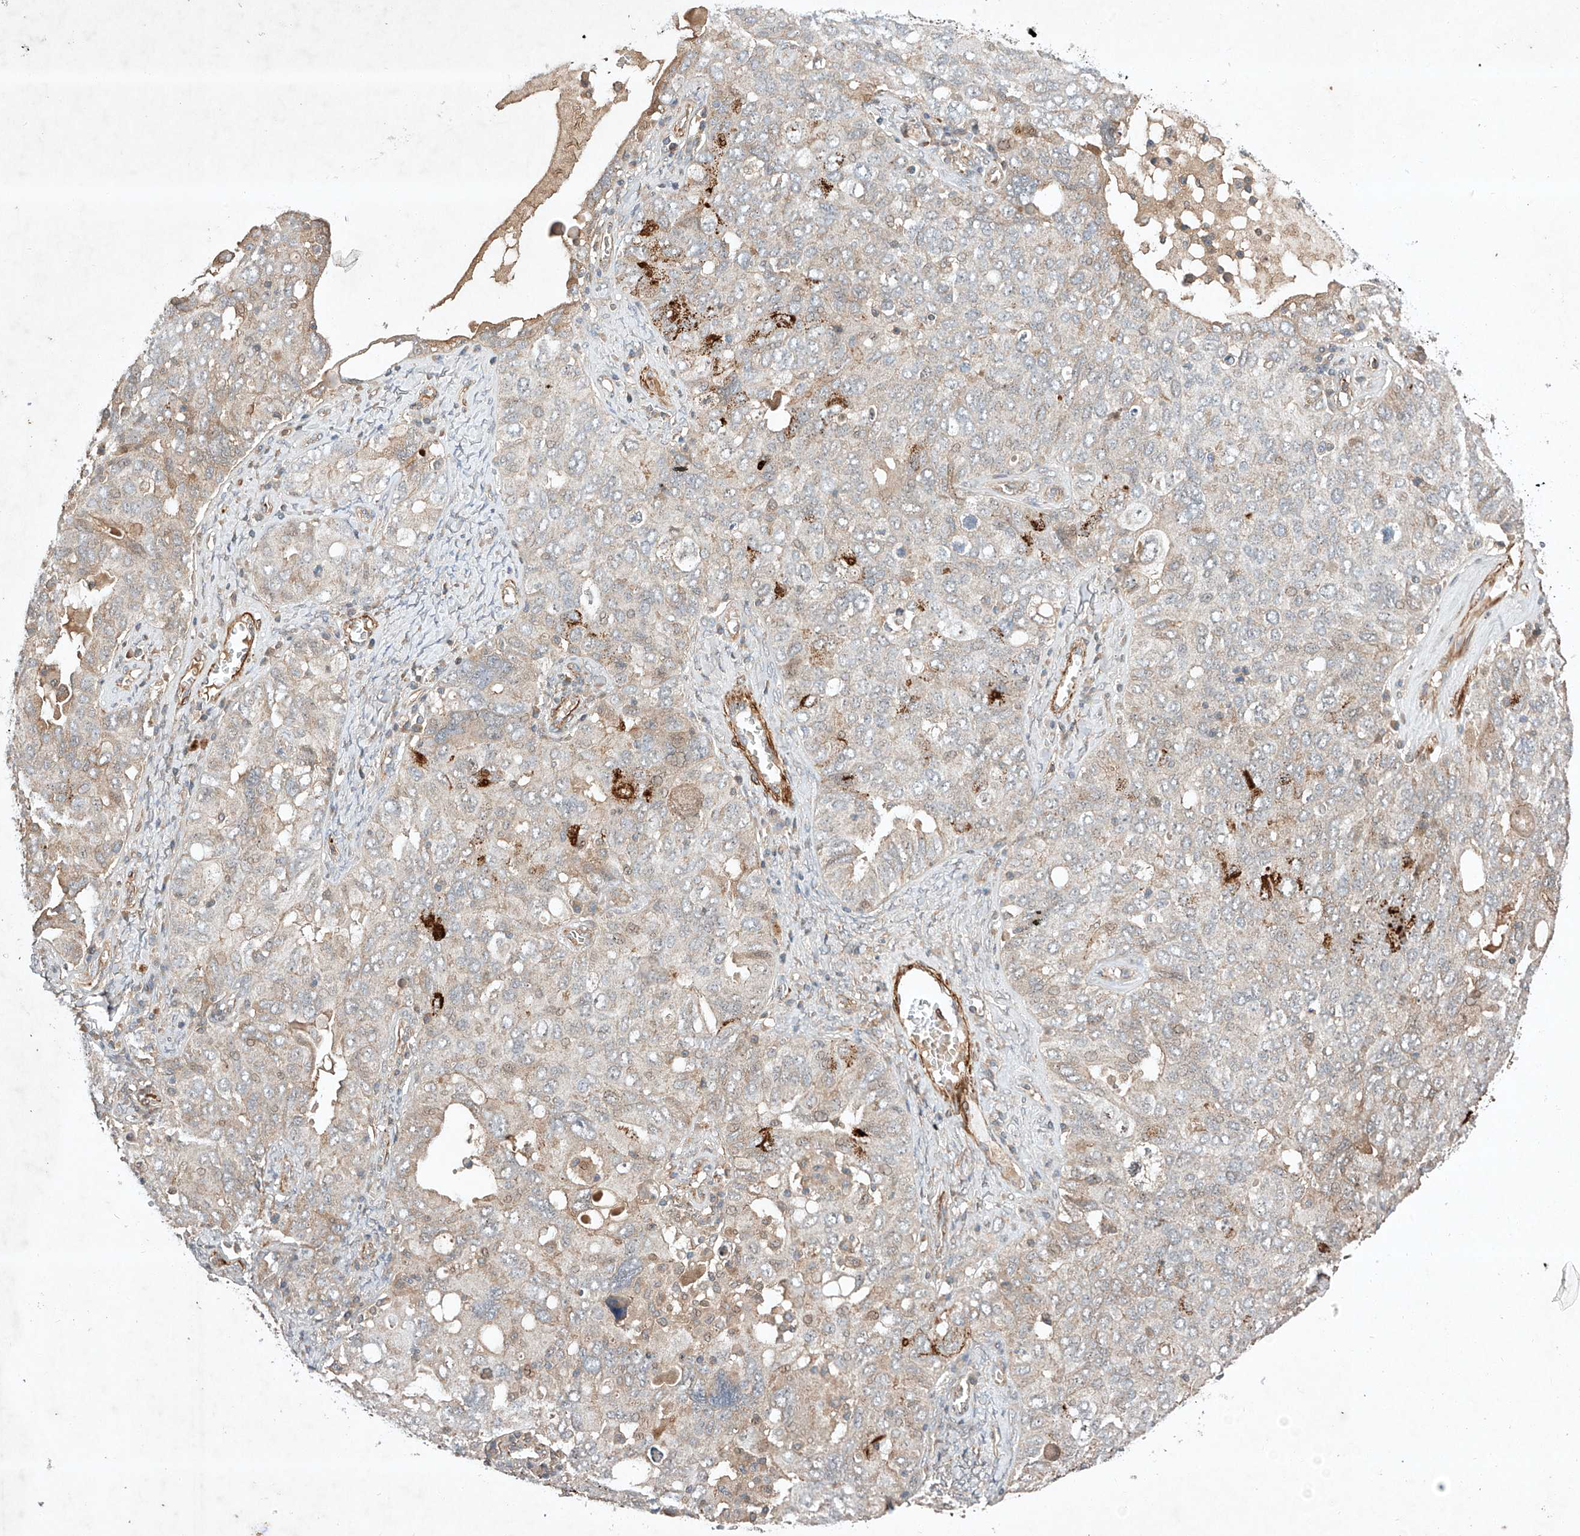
{"staining": {"intensity": "weak", "quantity": "<25%", "location": "cytoplasmic/membranous"}, "tissue": "ovarian cancer", "cell_type": "Tumor cells", "image_type": "cancer", "snomed": [{"axis": "morphology", "description": "Carcinoma, endometroid"}, {"axis": "topography", "description": "Ovary"}], "caption": "This is an IHC micrograph of ovarian cancer. There is no staining in tumor cells.", "gene": "ARHGAP33", "patient": {"sex": "female", "age": 62}}